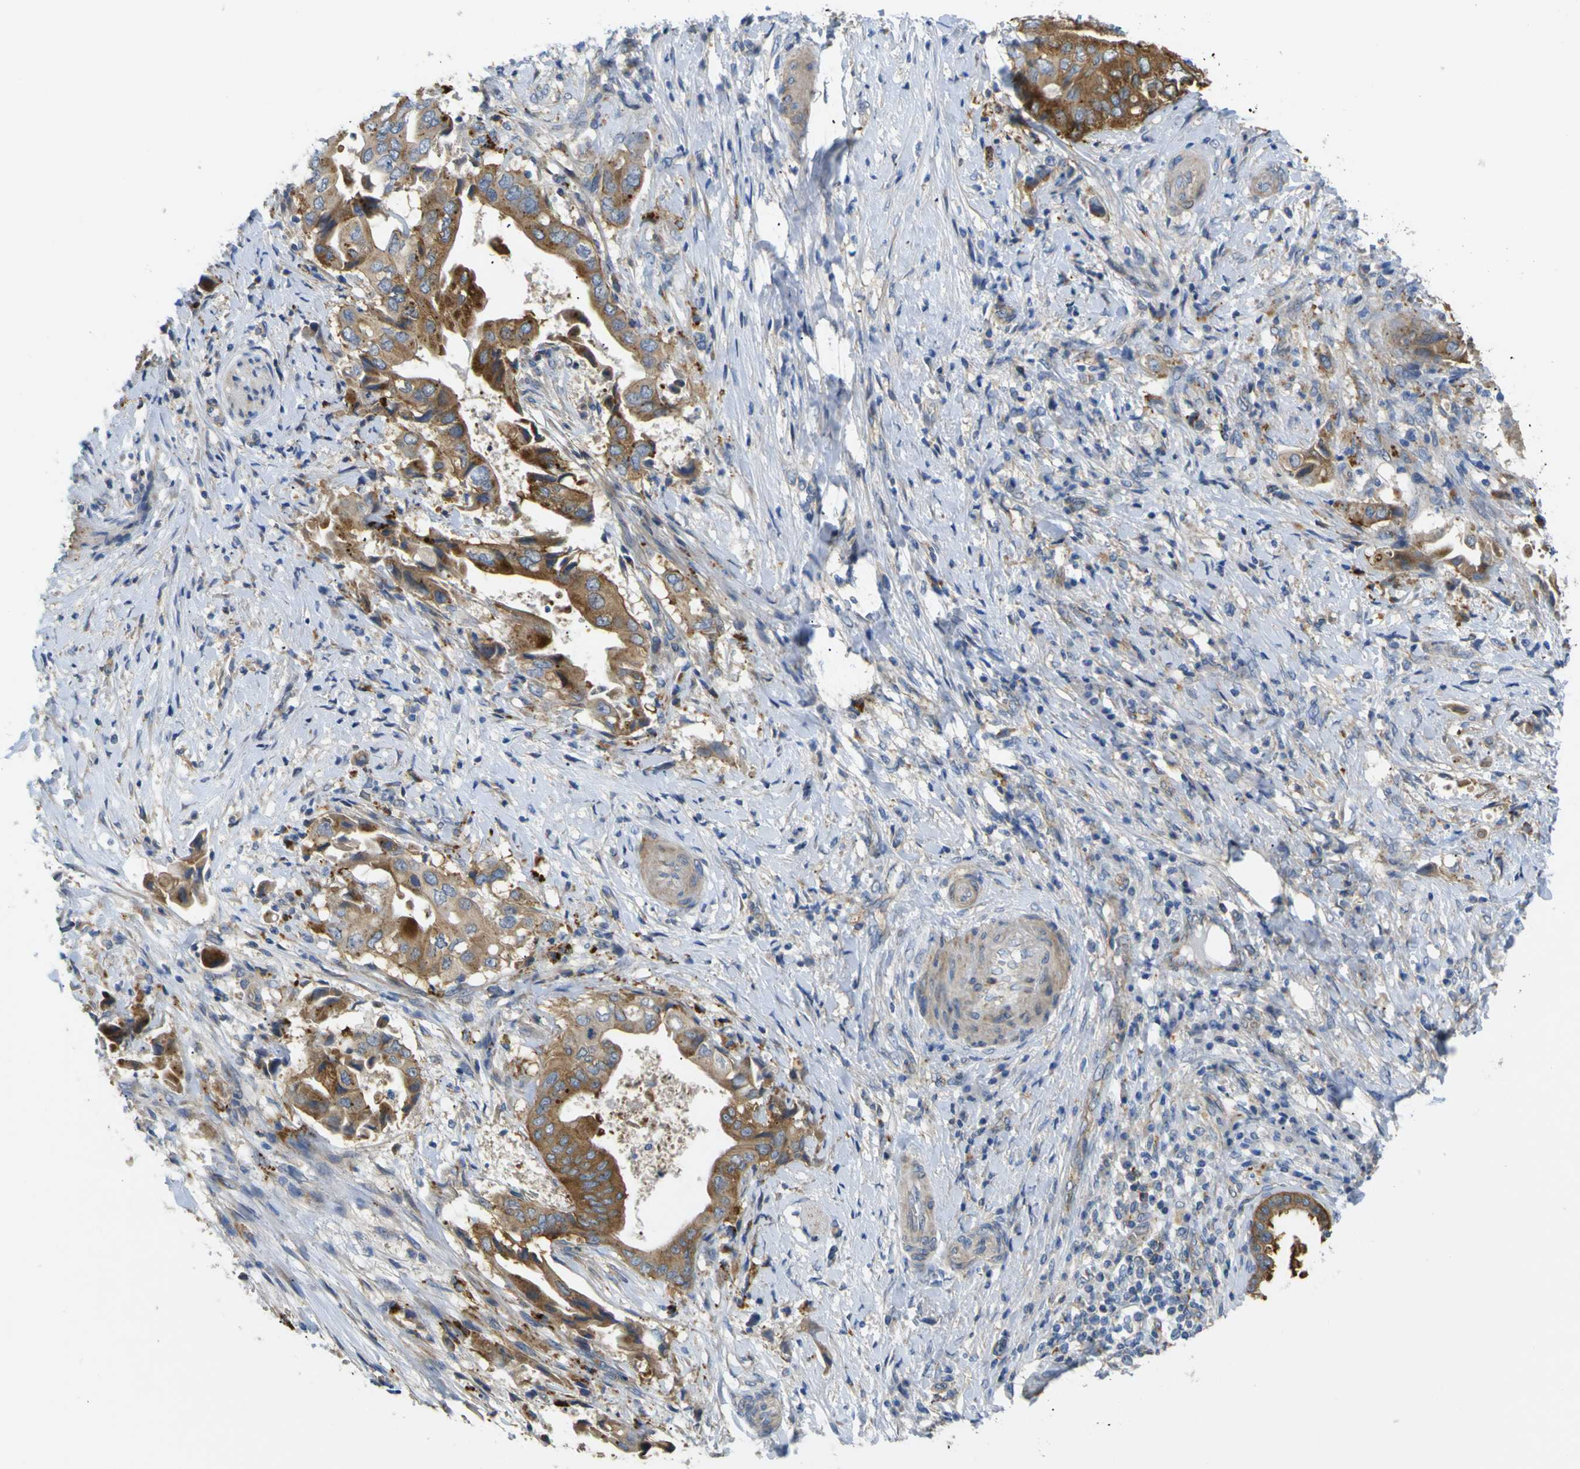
{"staining": {"intensity": "moderate", "quantity": ">75%", "location": "cytoplasmic/membranous"}, "tissue": "liver cancer", "cell_type": "Tumor cells", "image_type": "cancer", "snomed": [{"axis": "morphology", "description": "Cholangiocarcinoma"}, {"axis": "topography", "description": "Liver"}], "caption": "High-magnification brightfield microscopy of cholangiocarcinoma (liver) stained with DAB (3,3'-diaminobenzidine) (brown) and counterstained with hematoxylin (blue). tumor cells exhibit moderate cytoplasmic/membranous staining is present in approximately>75% of cells.", "gene": "SYPL1", "patient": {"sex": "male", "age": 58}}